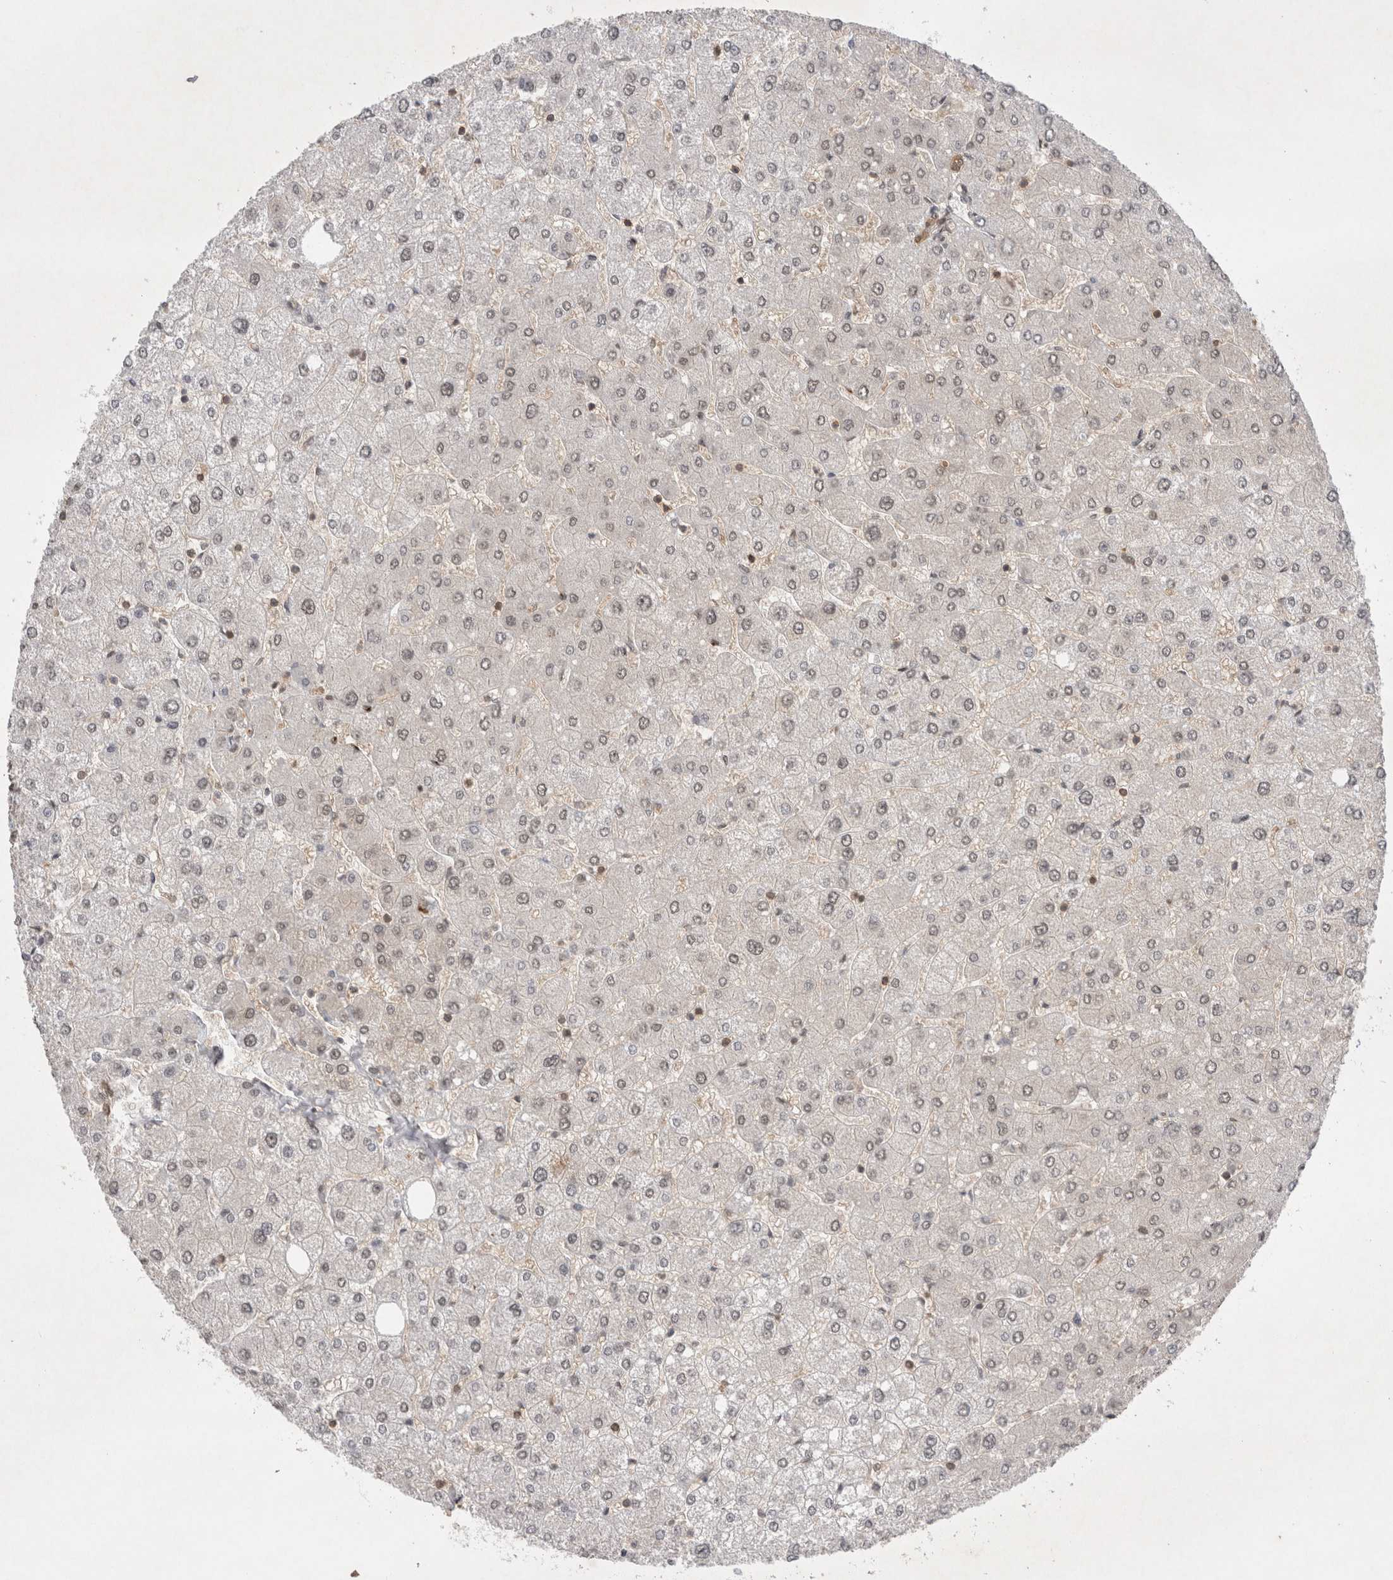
{"staining": {"intensity": "moderate", "quantity": ">75%", "location": "cytoplasmic/membranous"}, "tissue": "liver", "cell_type": "Cholangiocytes", "image_type": "normal", "snomed": [{"axis": "morphology", "description": "Normal tissue, NOS"}, {"axis": "topography", "description": "Liver"}], "caption": "Moderate cytoplasmic/membranous staining is seen in approximately >75% of cholangiocytes in benign liver.", "gene": "WIPF2", "patient": {"sex": "male", "age": 55}}